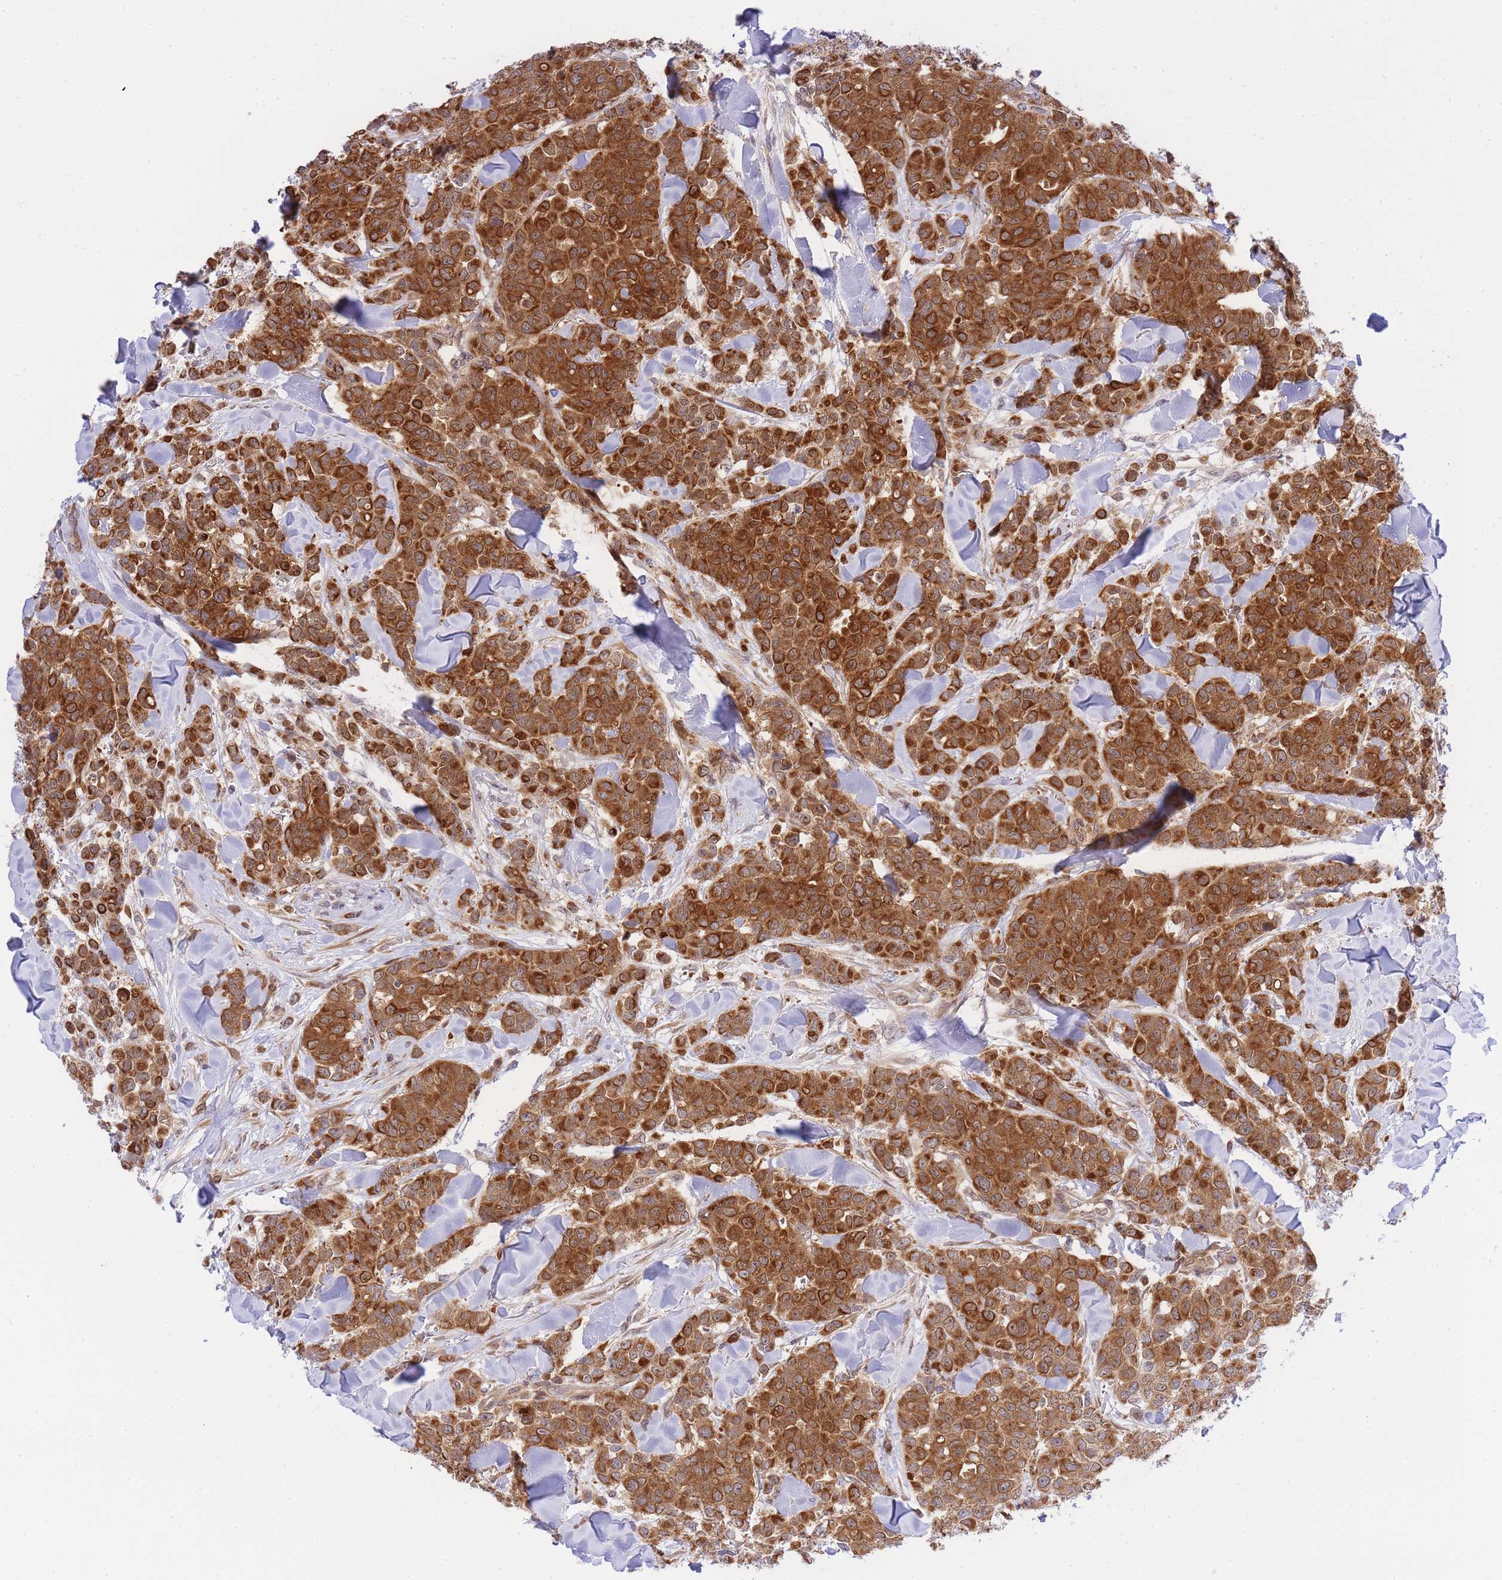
{"staining": {"intensity": "strong", "quantity": ">75%", "location": "cytoplasmic/membranous"}, "tissue": "breast cancer", "cell_type": "Tumor cells", "image_type": "cancer", "snomed": [{"axis": "morphology", "description": "Lobular carcinoma"}, {"axis": "topography", "description": "Breast"}], "caption": "Protein staining of lobular carcinoma (breast) tissue exhibits strong cytoplasmic/membranous expression in approximately >75% of tumor cells.", "gene": "EIF2B2", "patient": {"sex": "female", "age": 91}}